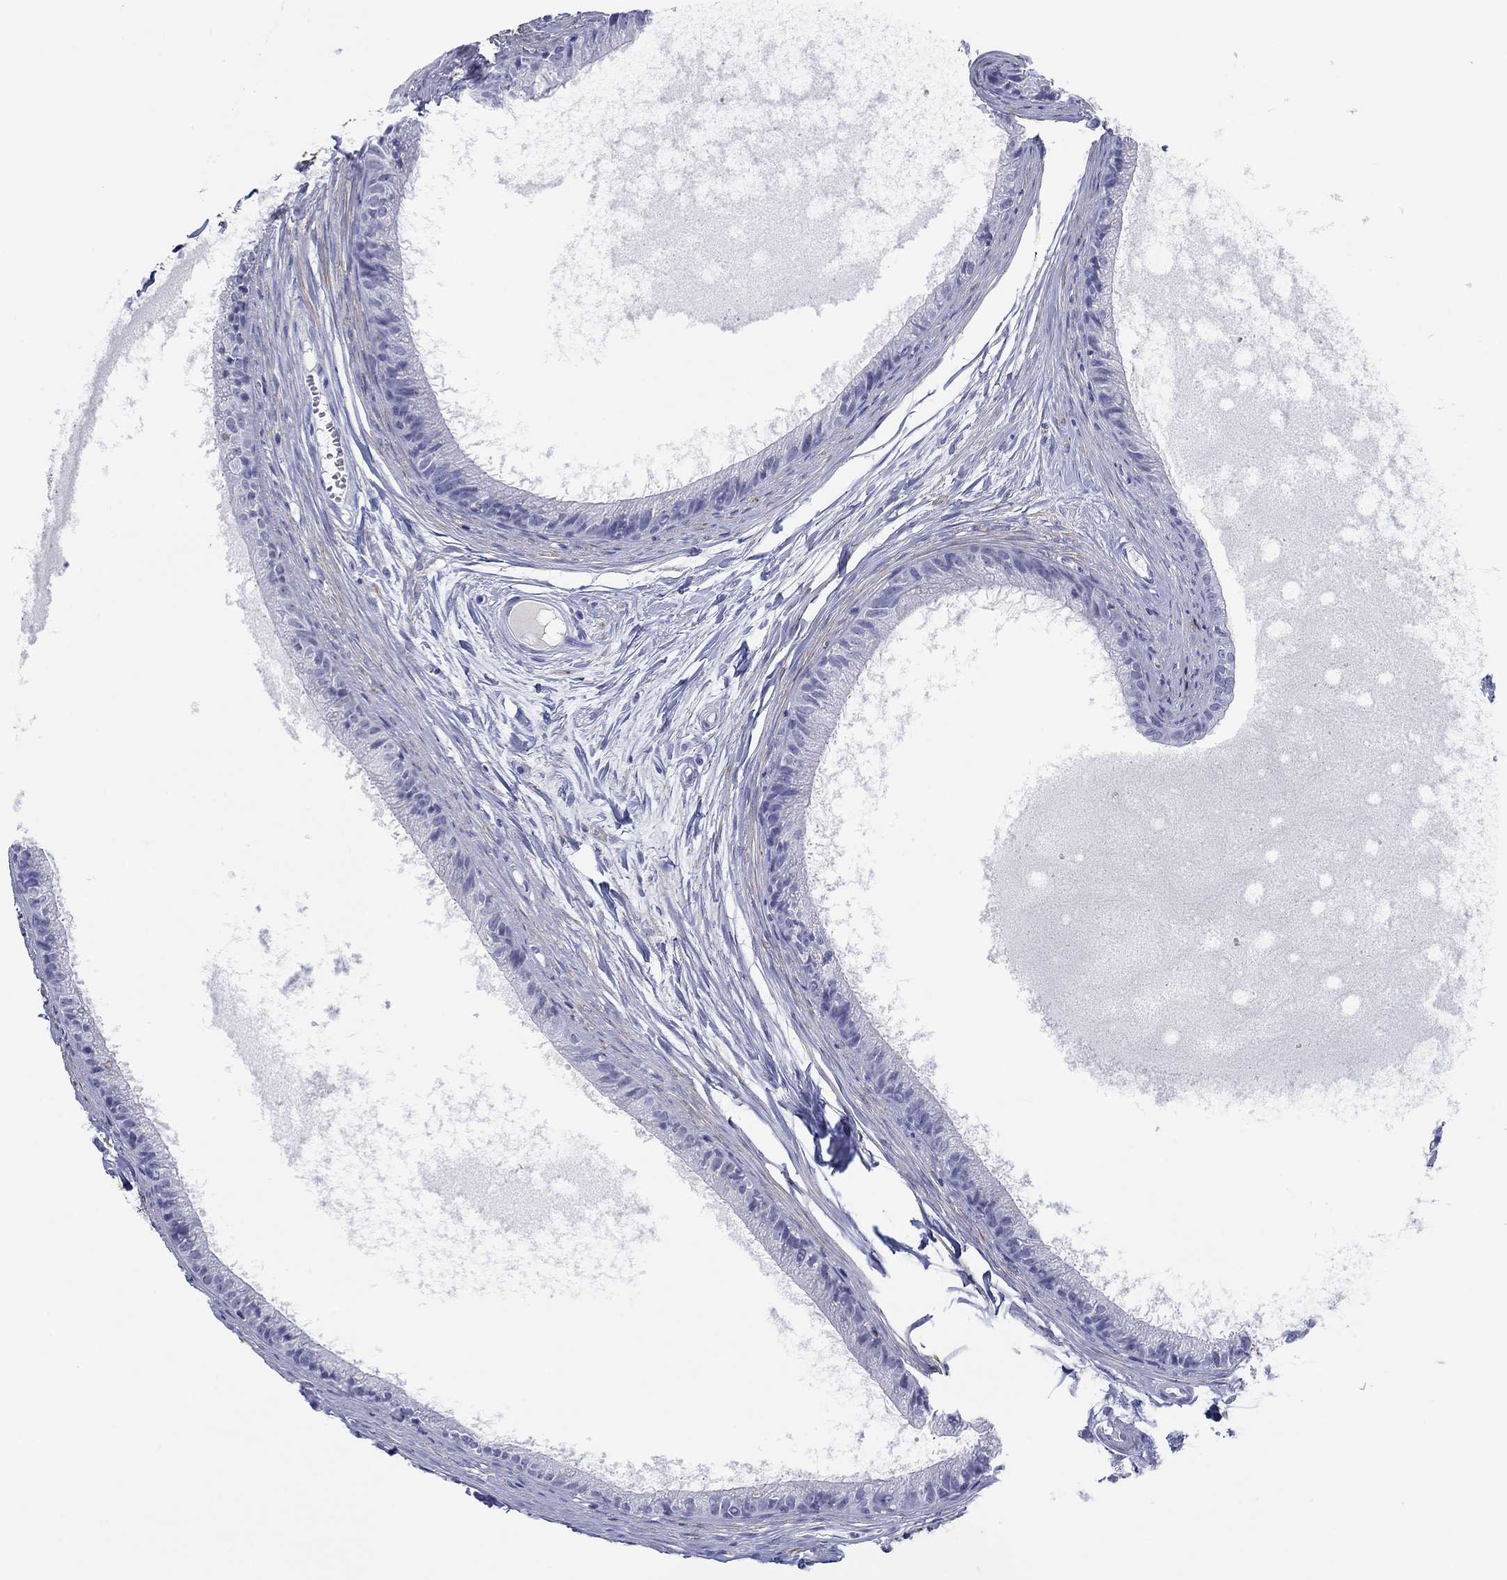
{"staining": {"intensity": "negative", "quantity": "none", "location": "none"}, "tissue": "epididymis", "cell_type": "Glandular cells", "image_type": "normal", "snomed": [{"axis": "morphology", "description": "Normal tissue, NOS"}, {"axis": "topography", "description": "Epididymis"}], "caption": "DAB (3,3'-diaminobenzidine) immunohistochemical staining of benign epididymis demonstrates no significant expression in glandular cells. Brightfield microscopy of immunohistochemistry stained with DAB (brown) and hematoxylin (blue), captured at high magnification.", "gene": "PDYN", "patient": {"sex": "male", "age": 51}}